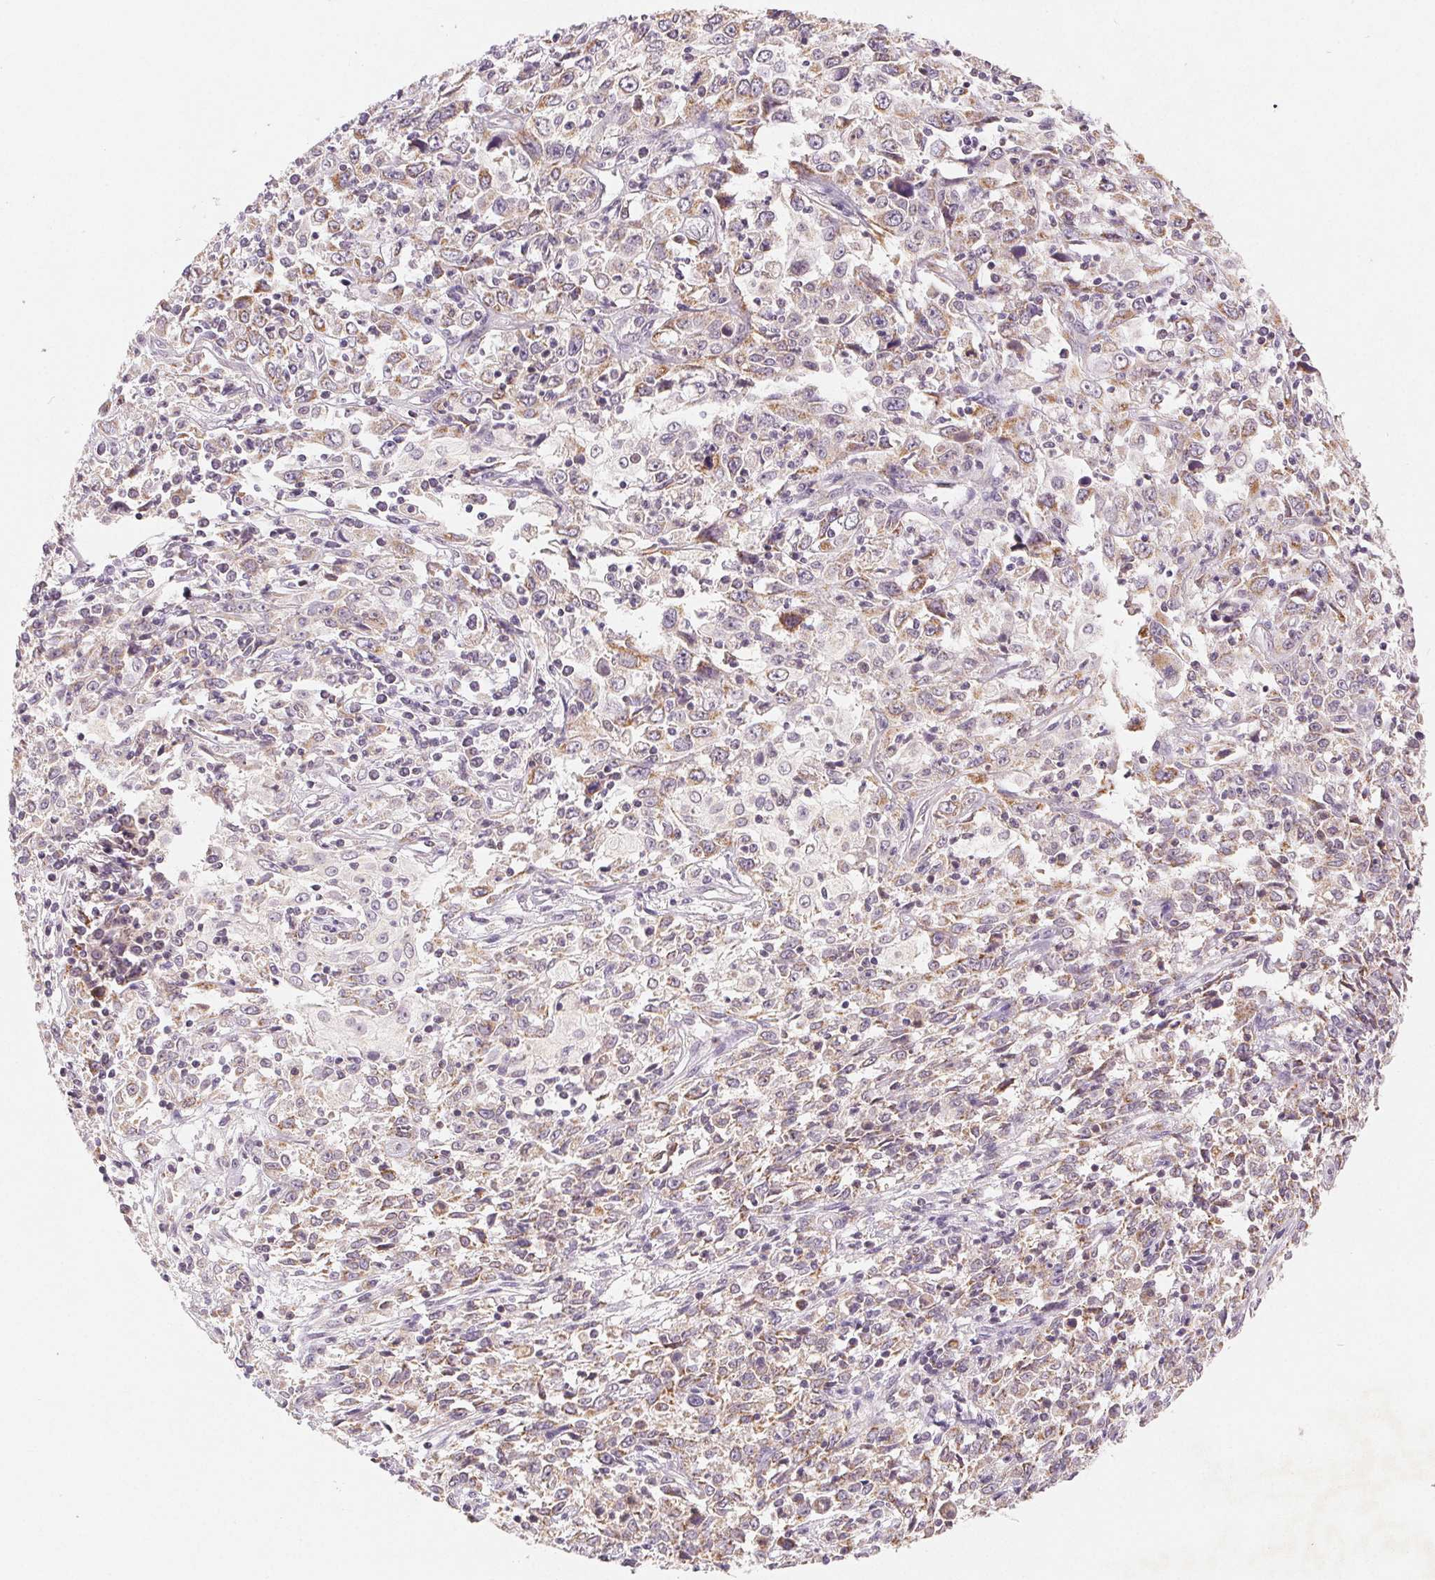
{"staining": {"intensity": "moderate", "quantity": "25%-75%", "location": "cytoplasmic/membranous"}, "tissue": "cervical cancer", "cell_type": "Tumor cells", "image_type": "cancer", "snomed": [{"axis": "morphology", "description": "Adenocarcinoma, NOS"}, {"axis": "topography", "description": "Cervix"}], "caption": "Immunohistochemistry (IHC) of human cervical cancer shows medium levels of moderate cytoplasmic/membranous staining in approximately 25%-75% of tumor cells. (Stains: DAB (3,3'-diaminobenzidine) in brown, nuclei in blue, Microscopy: brightfield microscopy at high magnification).", "gene": "GHITM", "patient": {"sex": "female", "age": 40}}